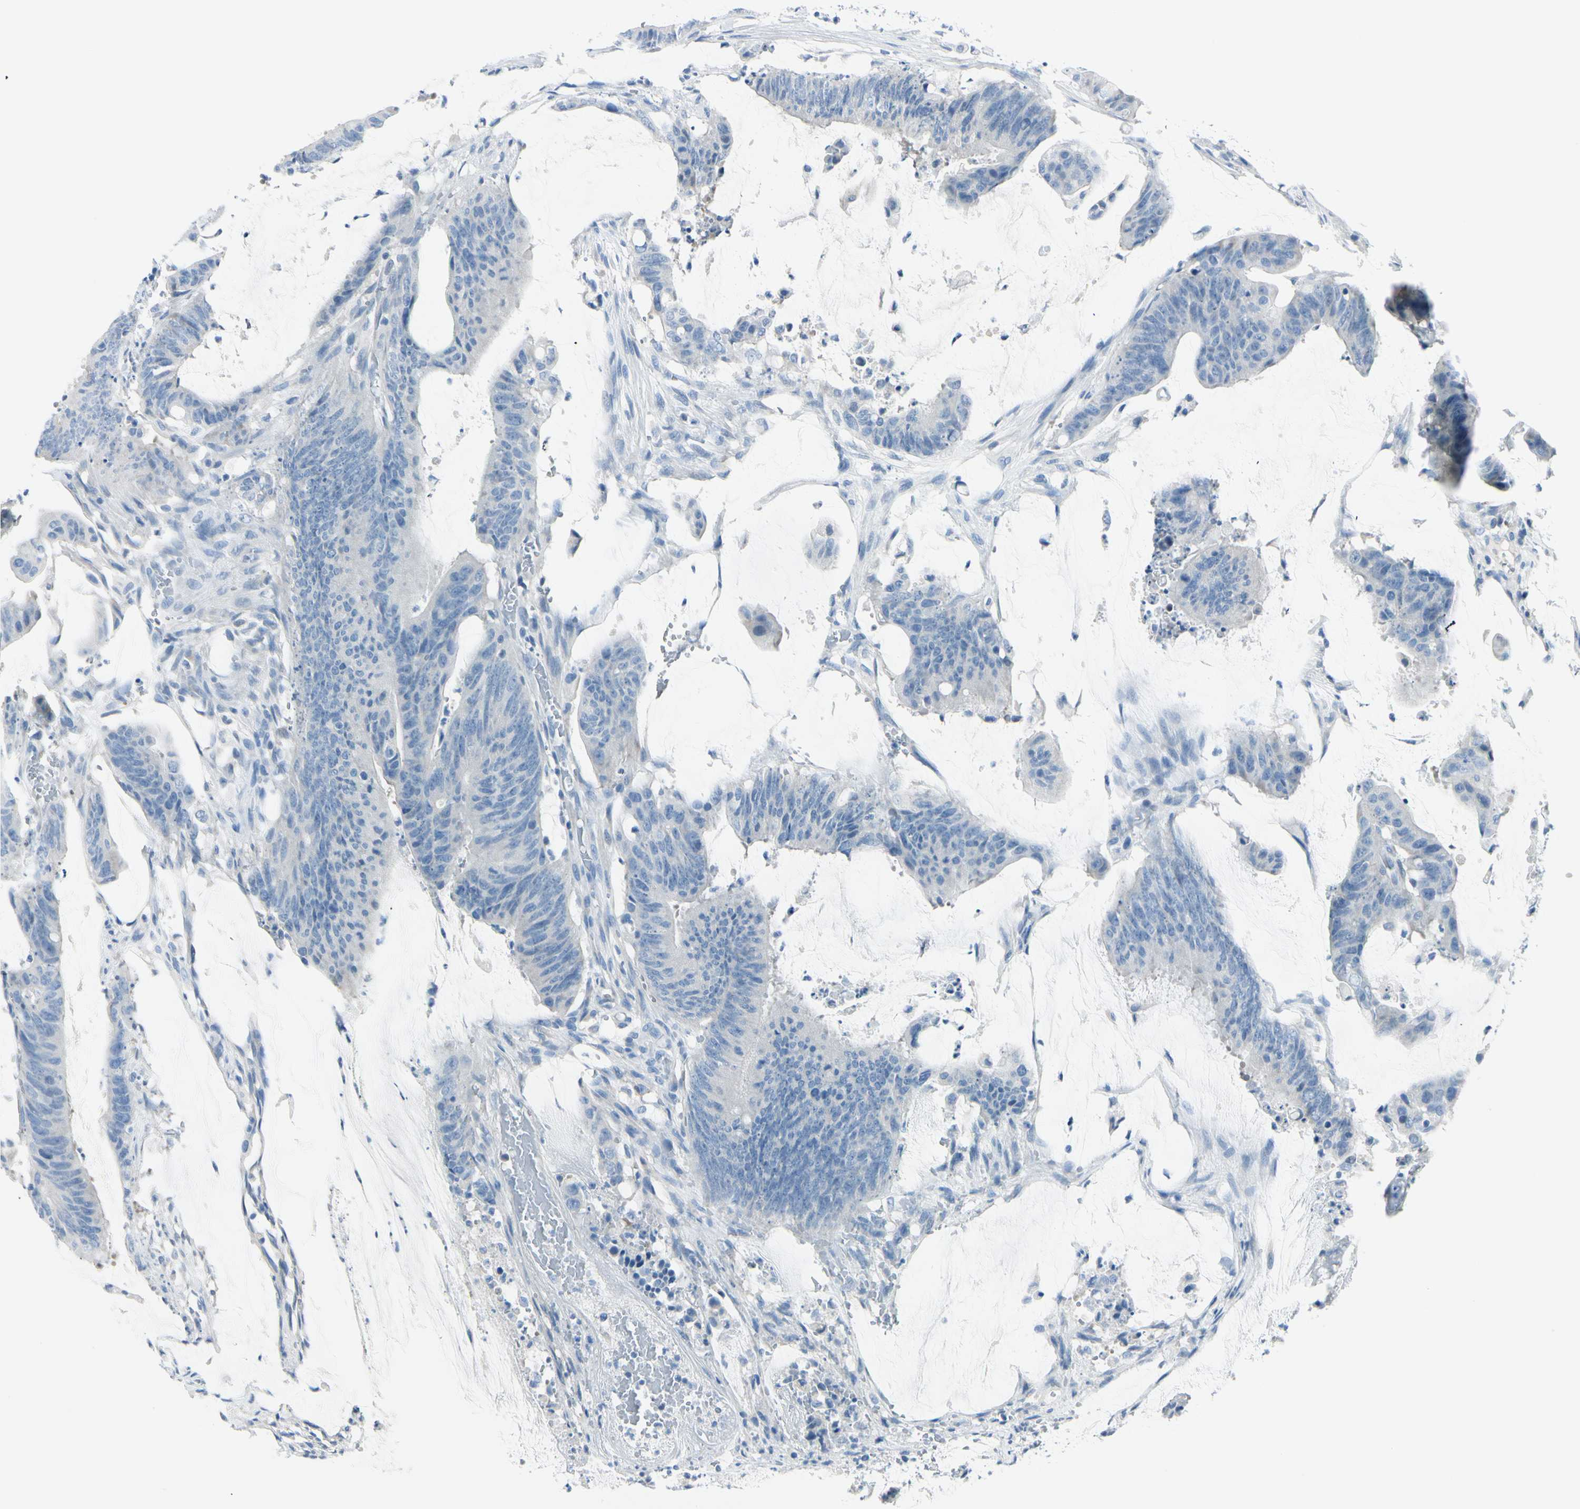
{"staining": {"intensity": "negative", "quantity": "none", "location": "none"}, "tissue": "colorectal cancer", "cell_type": "Tumor cells", "image_type": "cancer", "snomed": [{"axis": "morphology", "description": "Adenocarcinoma, NOS"}, {"axis": "topography", "description": "Rectum"}], "caption": "There is no significant expression in tumor cells of adenocarcinoma (colorectal). (DAB (3,3'-diaminobenzidine) immunohistochemistry, high magnification).", "gene": "PEBP1", "patient": {"sex": "female", "age": 66}}